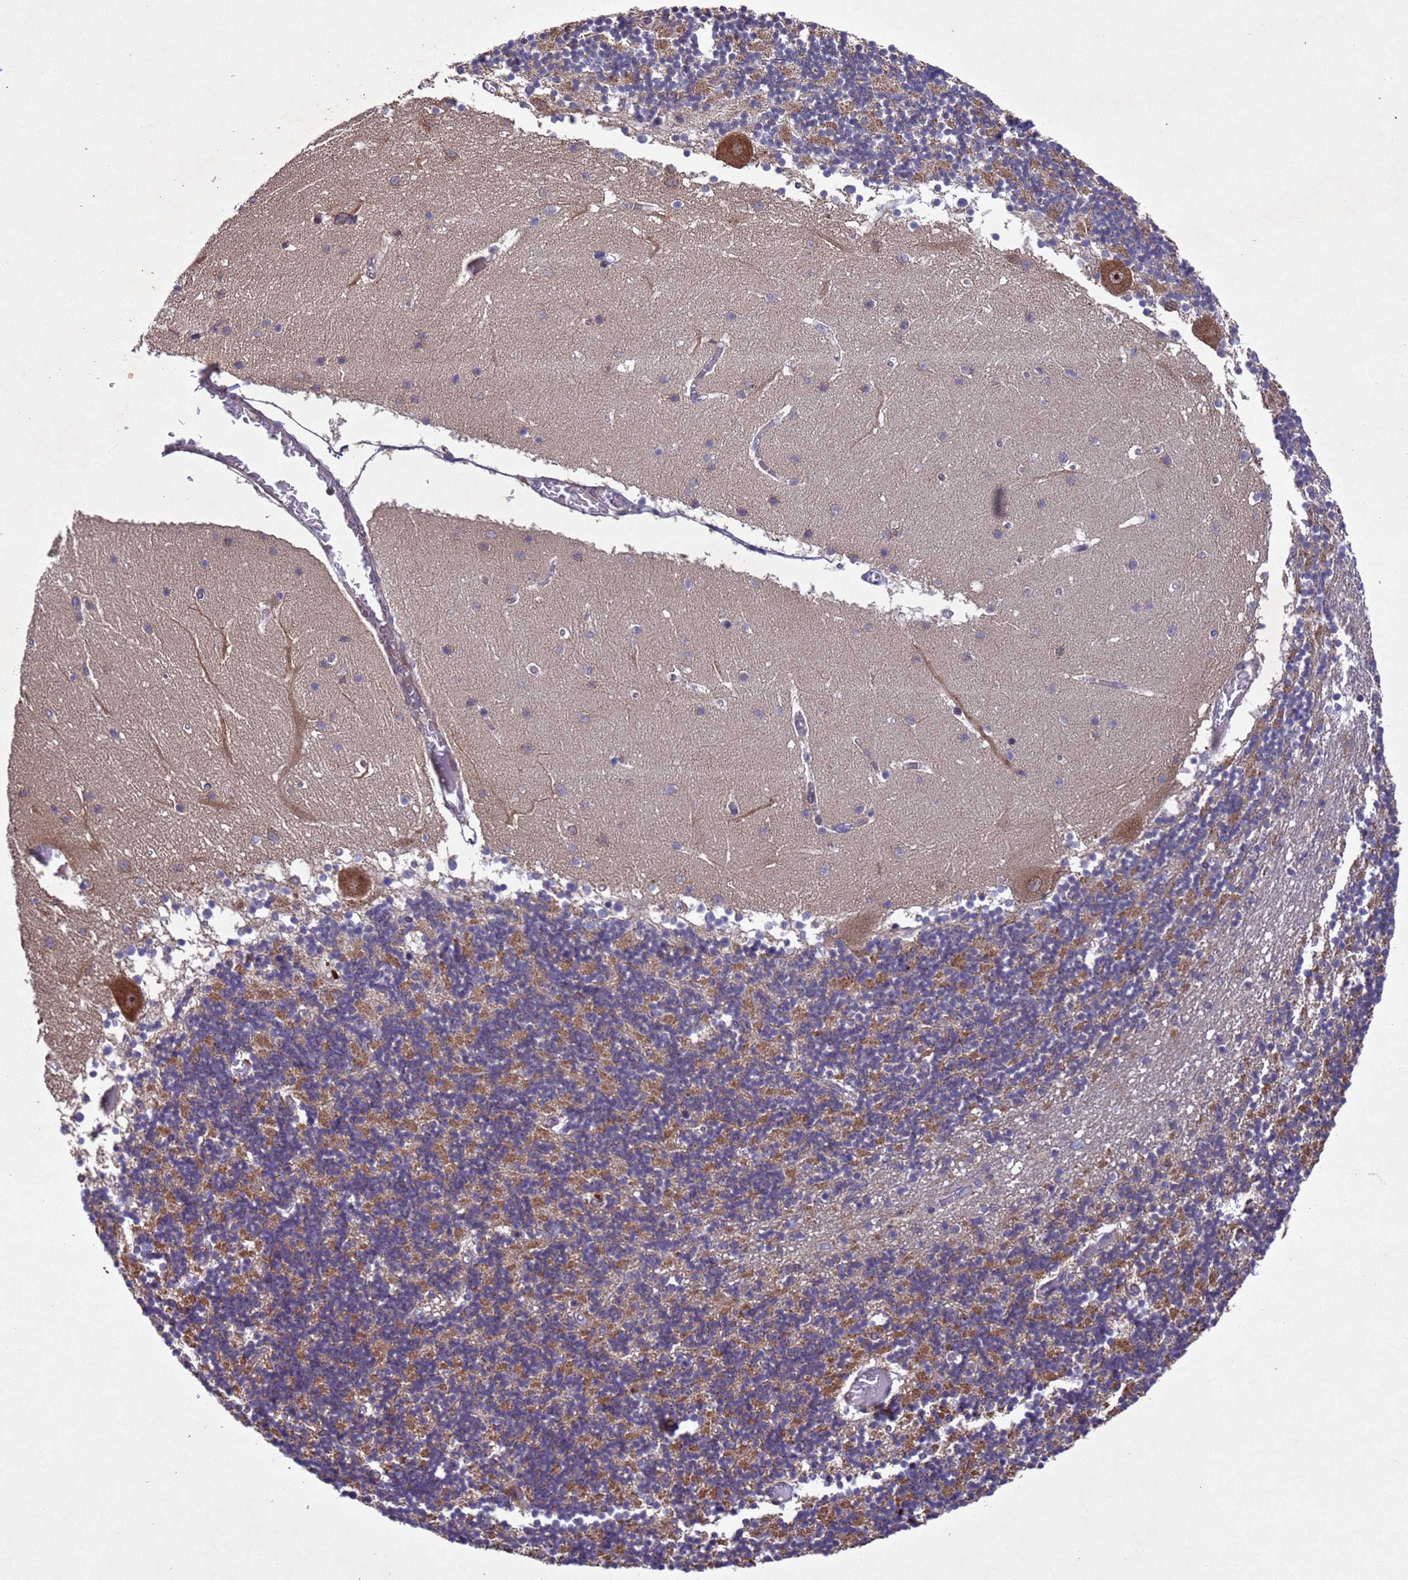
{"staining": {"intensity": "moderate", "quantity": "25%-75%", "location": "cytoplasmic/membranous"}, "tissue": "cerebellum", "cell_type": "Cells in granular layer", "image_type": "normal", "snomed": [{"axis": "morphology", "description": "Normal tissue, NOS"}, {"axis": "topography", "description": "Cerebellum"}], "caption": "Unremarkable cerebellum shows moderate cytoplasmic/membranous positivity in about 25%-75% of cells in granular layer, visualized by immunohistochemistry. (DAB (3,3'-diaminobenzidine) IHC, brown staining for protein, blue staining for nuclei).", "gene": "TBK1", "patient": {"sex": "female", "age": 28}}